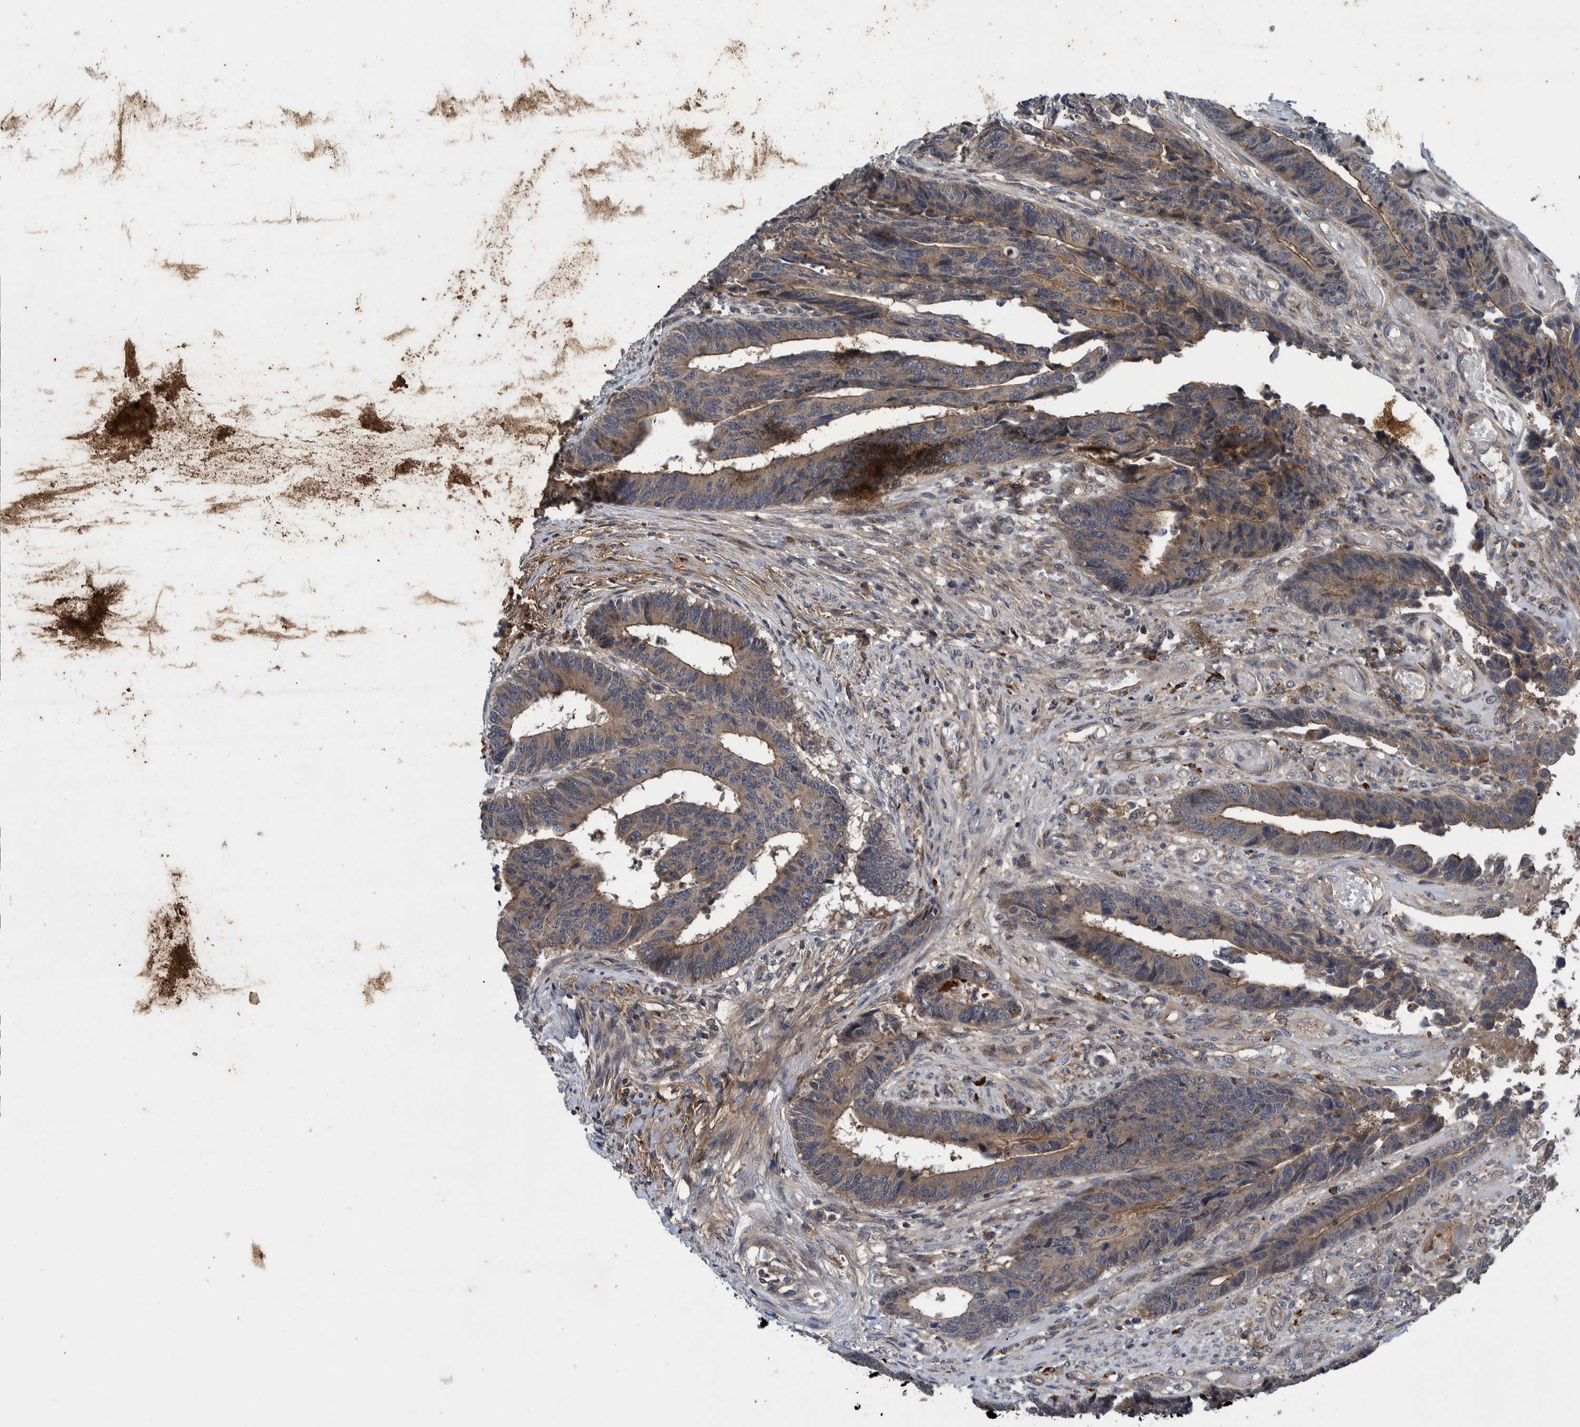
{"staining": {"intensity": "moderate", "quantity": ">75%", "location": "cytoplasmic/membranous"}, "tissue": "colorectal cancer", "cell_type": "Tumor cells", "image_type": "cancer", "snomed": [{"axis": "morphology", "description": "Adenocarcinoma, NOS"}, {"axis": "topography", "description": "Rectum"}], "caption": "The histopathology image shows a brown stain indicating the presence of a protein in the cytoplasmic/membranous of tumor cells in colorectal cancer (adenocarcinoma). (brown staining indicates protein expression, while blue staining denotes nuclei).", "gene": "ITIH3", "patient": {"sex": "male", "age": 84}}